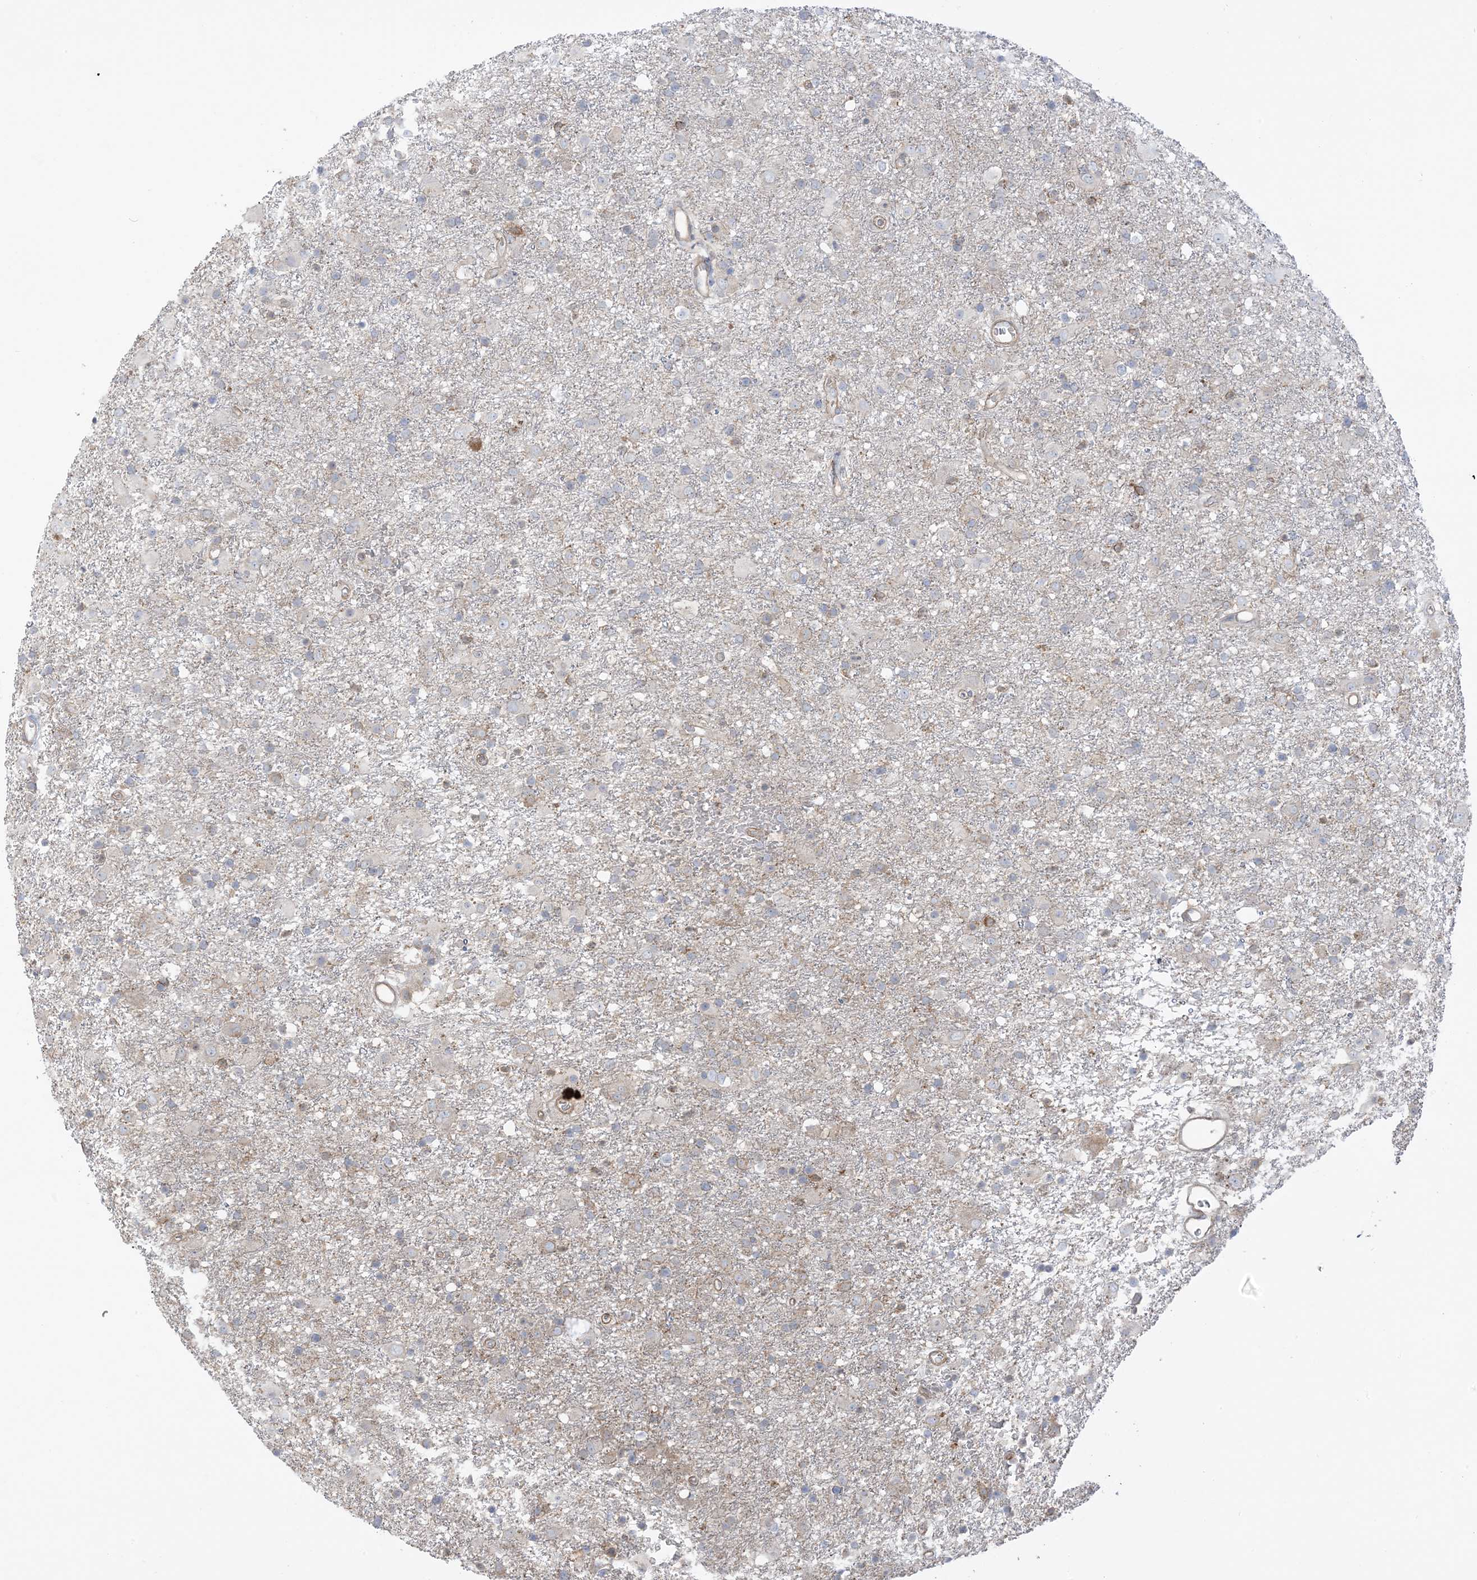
{"staining": {"intensity": "negative", "quantity": "none", "location": "none"}, "tissue": "glioma", "cell_type": "Tumor cells", "image_type": "cancer", "snomed": [{"axis": "morphology", "description": "Glioma, malignant, Low grade"}, {"axis": "topography", "description": "Brain"}], "caption": "An immunohistochemistry (IHC) micrograph of glioma is shown. There is no staining in tumor cells of glioma. Nuclei are stained in blue.", "gene": "ICMT", "patient": {"sex": "male", "age": 65}}